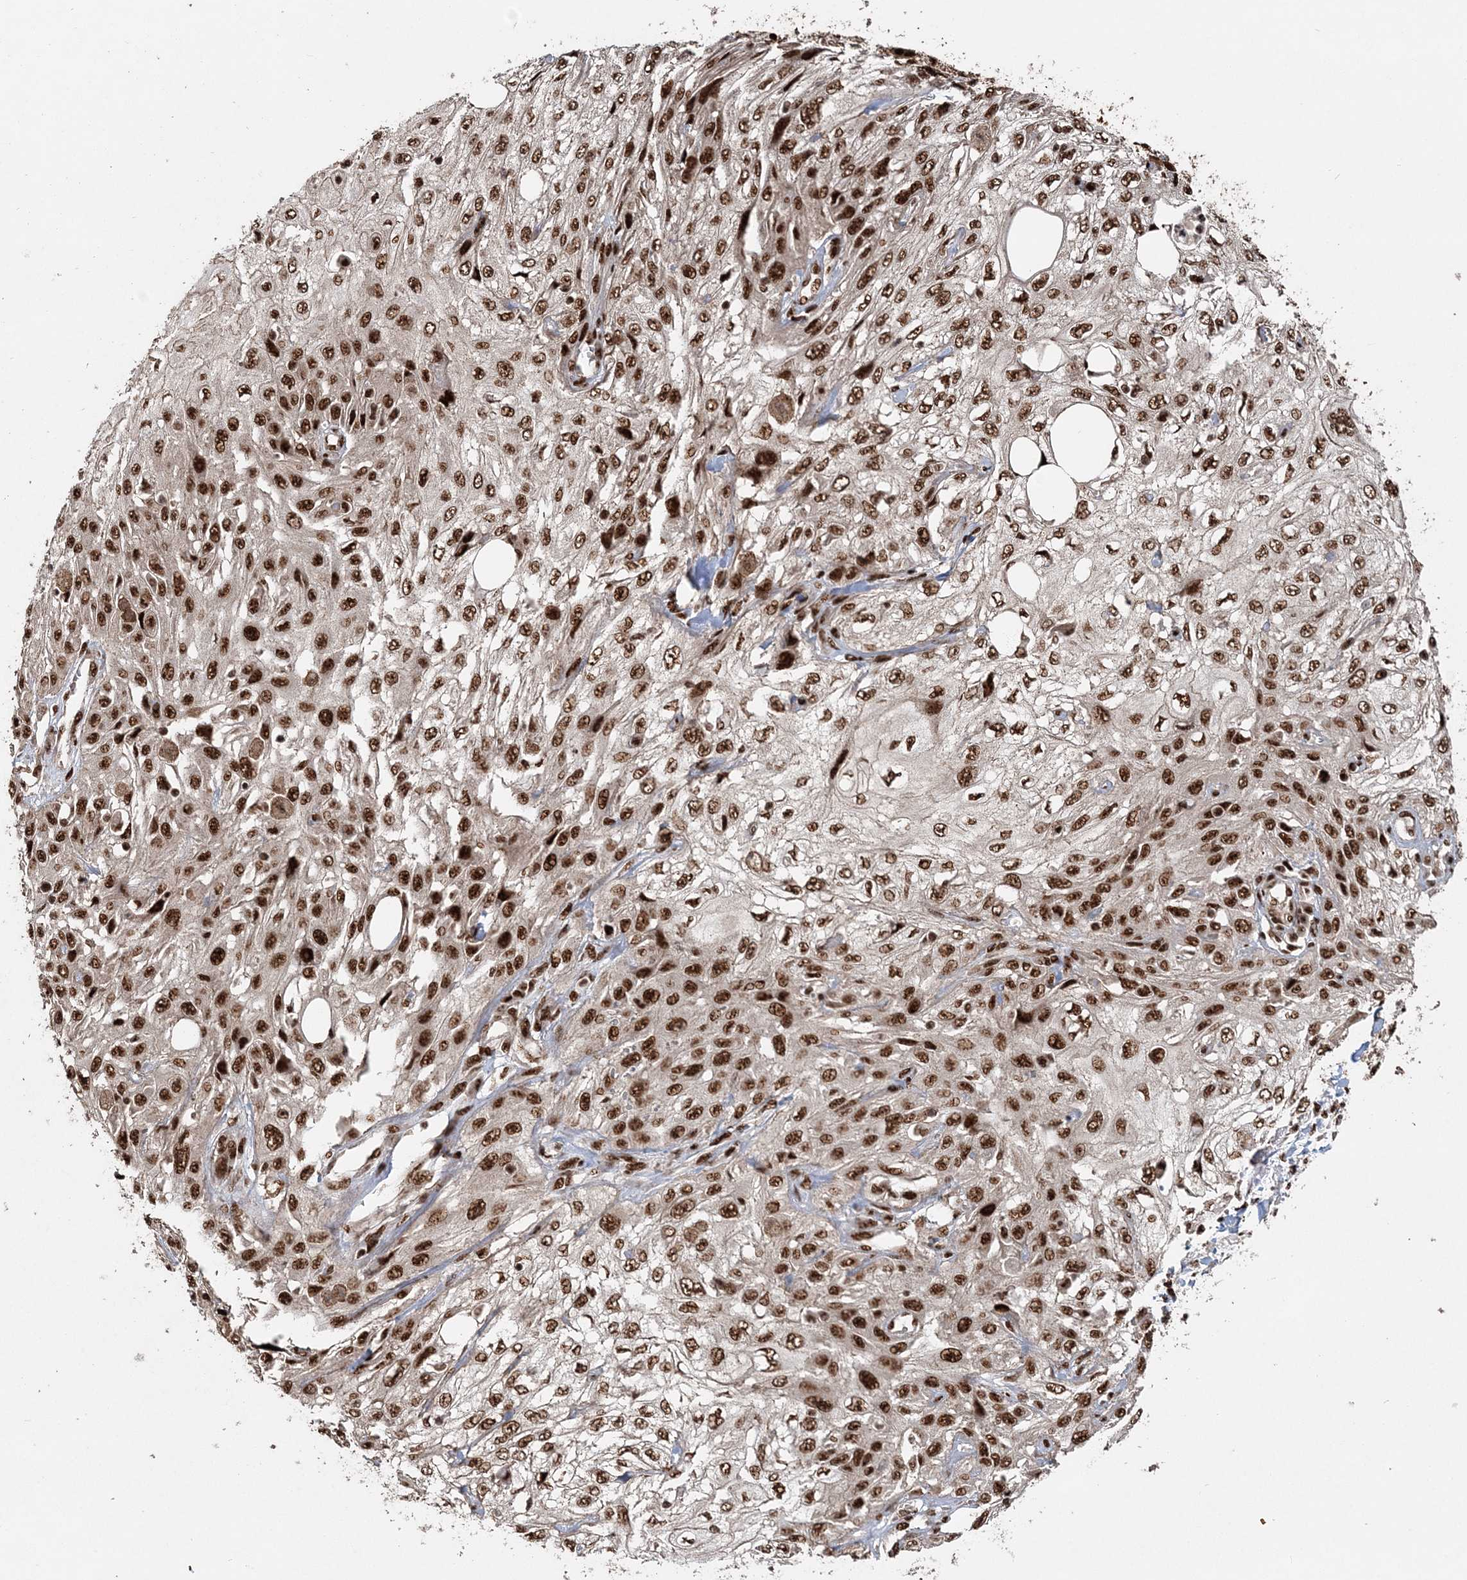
{"staining": {"intensity": "strong", "quantity": ">75%", "location": "nuclear"}, "tissue": "skin cancer", "cell_type": "Tumor cells", "image_type": "cancer", "snomed": [{"axis": "morphology", "description": "Squamous cell carcinoma, NOS"}, {"axis": "topography", "description": "Skin"}], "caption": "Skin cancer (squamous cell carcinoma) stained with IHC shows strong nuclear expression in about >75% of tumor cells.", "gene": "EXOSC8", "patient": {"sex": "male", "age": 75}}